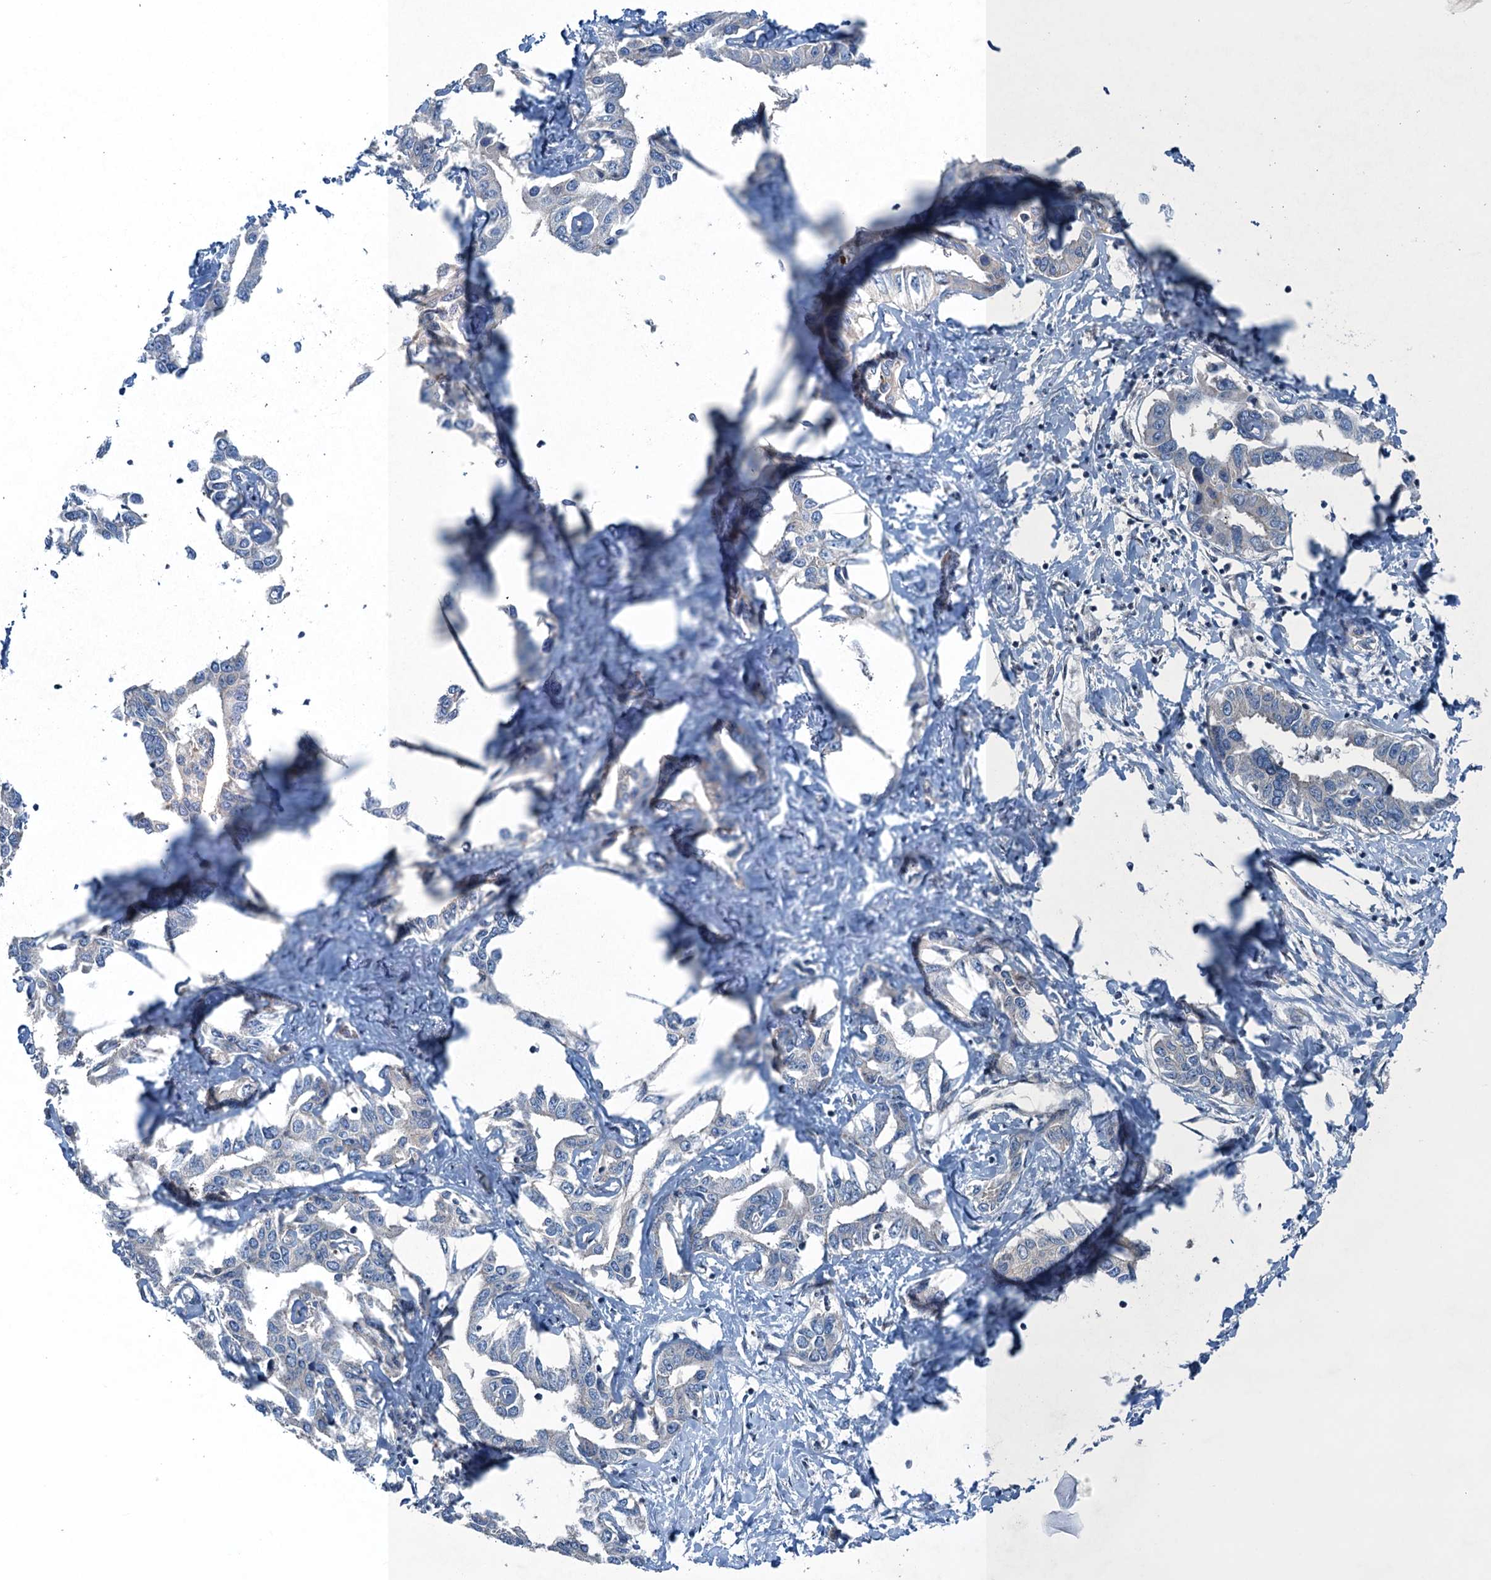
{"staining": {"intensity": "negative", "quantity": "none", "location": "none"}, "tissue": "liver cancer", "cell_type": "Tumor cells", "image_type": "cancer", "snomed": [{"axis": "morphology", "description": "Cholangiocarcinoma"}, {"axis": "topography", "description": "Liver"}], "caption": "An IHC photomicrograph of liver cholangiocarcinoma is shown. There is no staining in tumor cells of liver cholangiocarcinoma.", "gene": "TRAPPC8", "patient": {"sex": "male", "age": 59}}